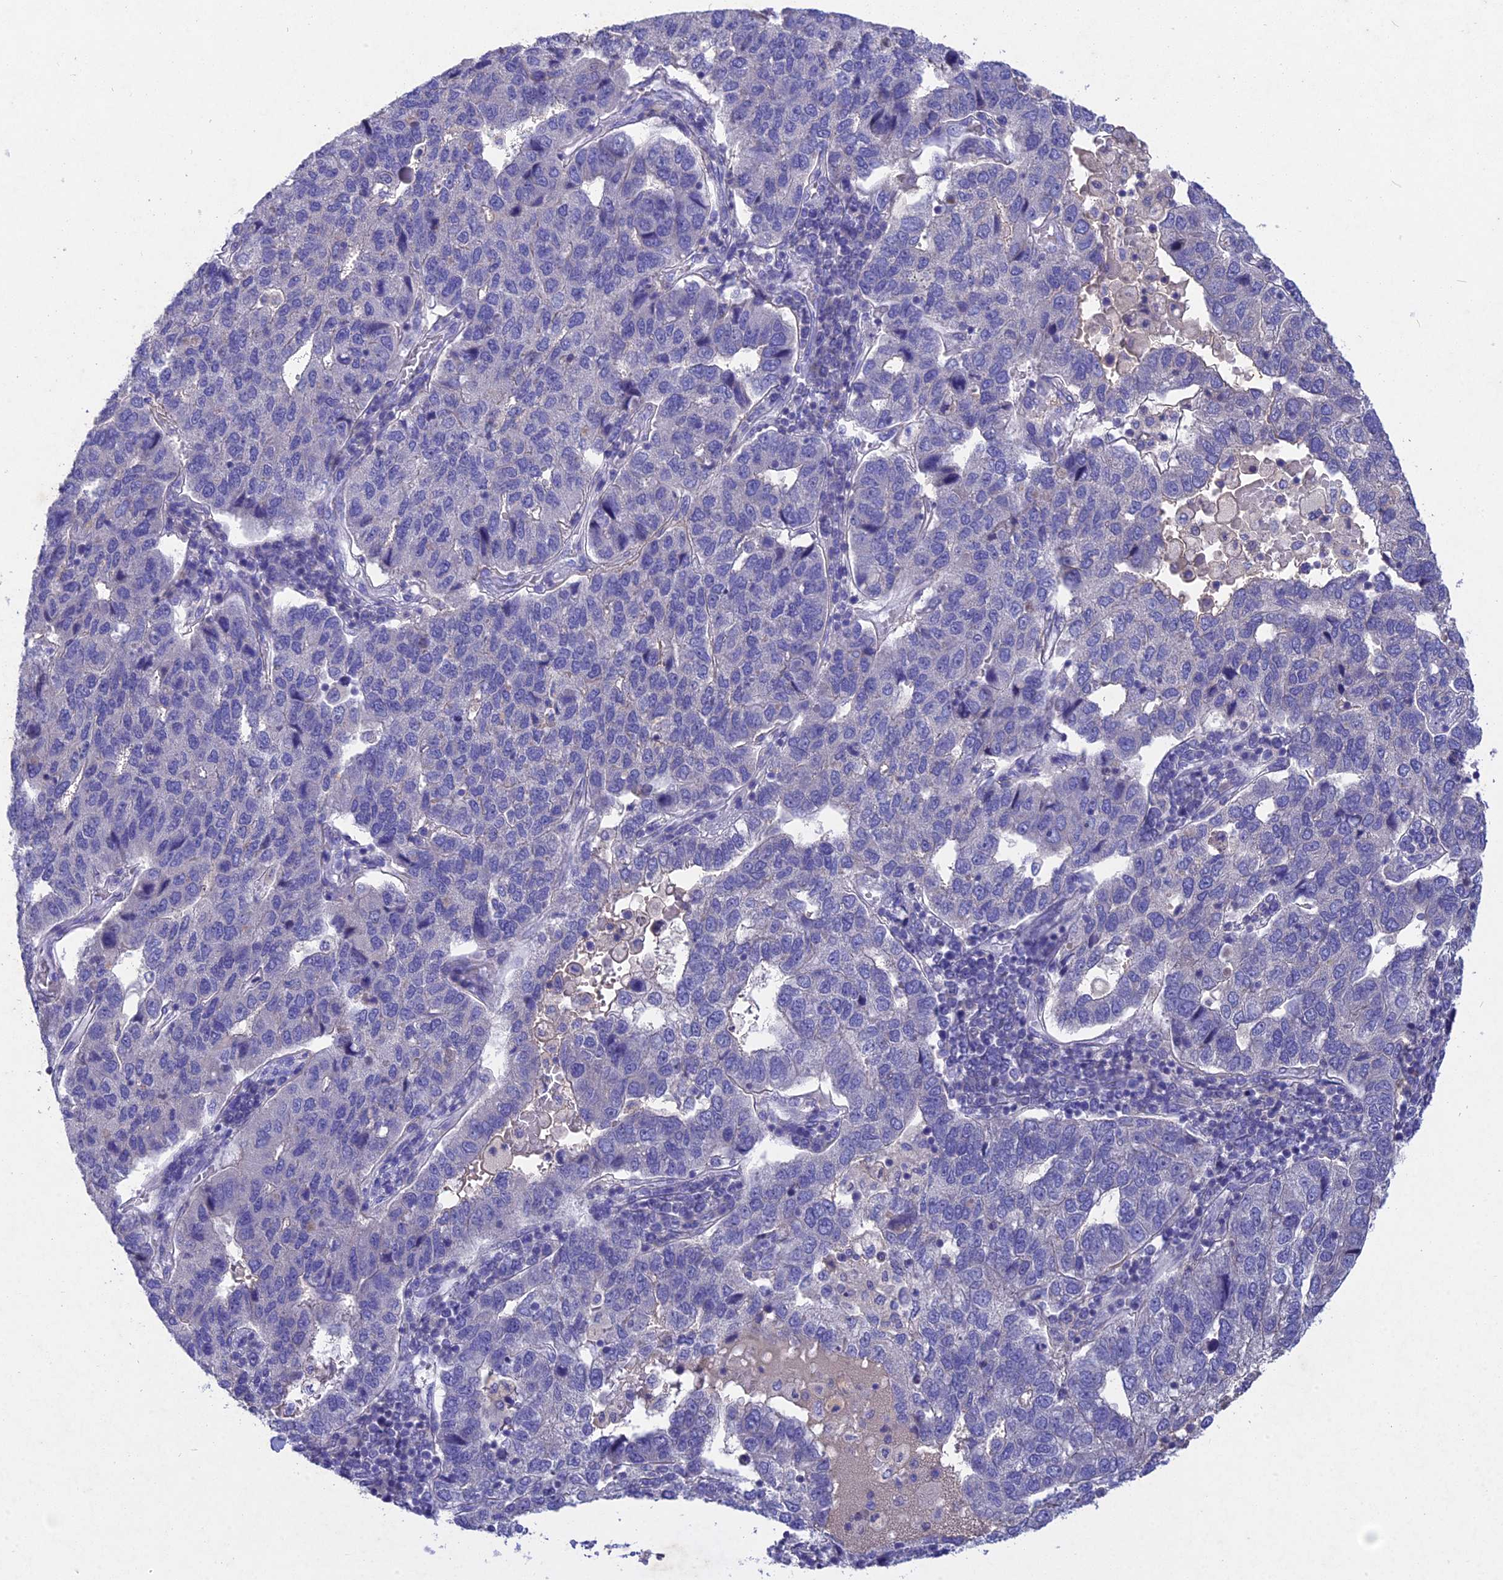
{"staining": {"intensity": "negative", "quantity": "none", "location": "none"}, "tissue": "pancreatic cancer", "cell_type": "Tumor cells", "image_type": "cancer", "snomed": [{"axis": "morphology", "description": "Adenocarcinoma, NOS"}, {"axis": "topography", "description": "Pancreas"}], "caption": "Immunohistochemistry (IHC) histopathology image of neoplastic tissue: human adenocarcinoma (pancreatic) stained with DAB demonstrates no significant protein staining in tumor cells.", "gene": "DEFB119", "patient": {"sex": "female", "age": 61}}